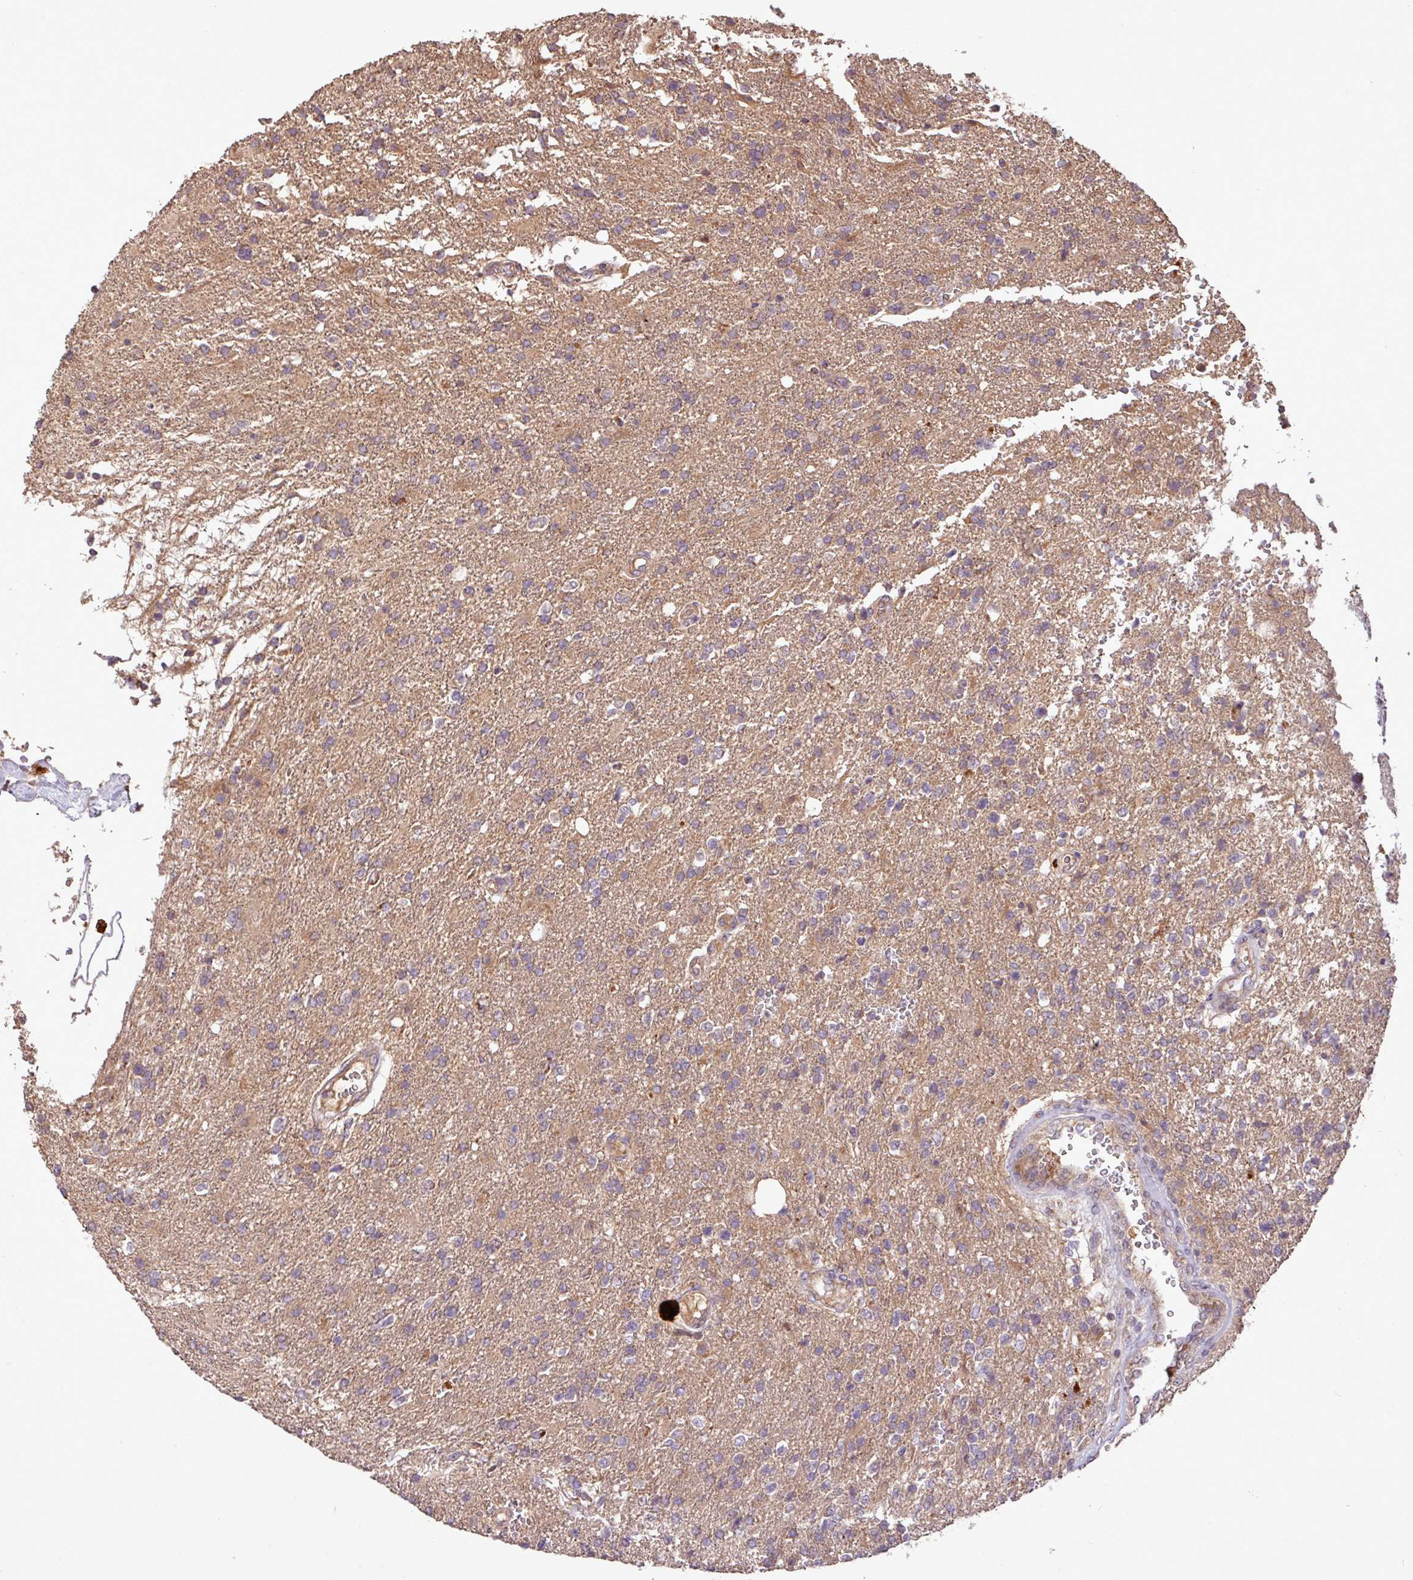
{"staining": {"intensity": "moderate", "quantity": "<25%", "location": "cytoplasmic/membranous"}, "tissue": "glioma", "cell_type": "Tumor cells", "image_type": "cancer", "snomed": [{"axis": "morphology", "description": "Glioma, malignant, High grade"}, {"axis": "topography", "description": "Brain"}], "caption": "Human malignant high-grade glioma stained with a protein marker shows moderate staining in tumor cells.", "gene": "YPEL3", "patient": {"sex": "male", "age": 56}}